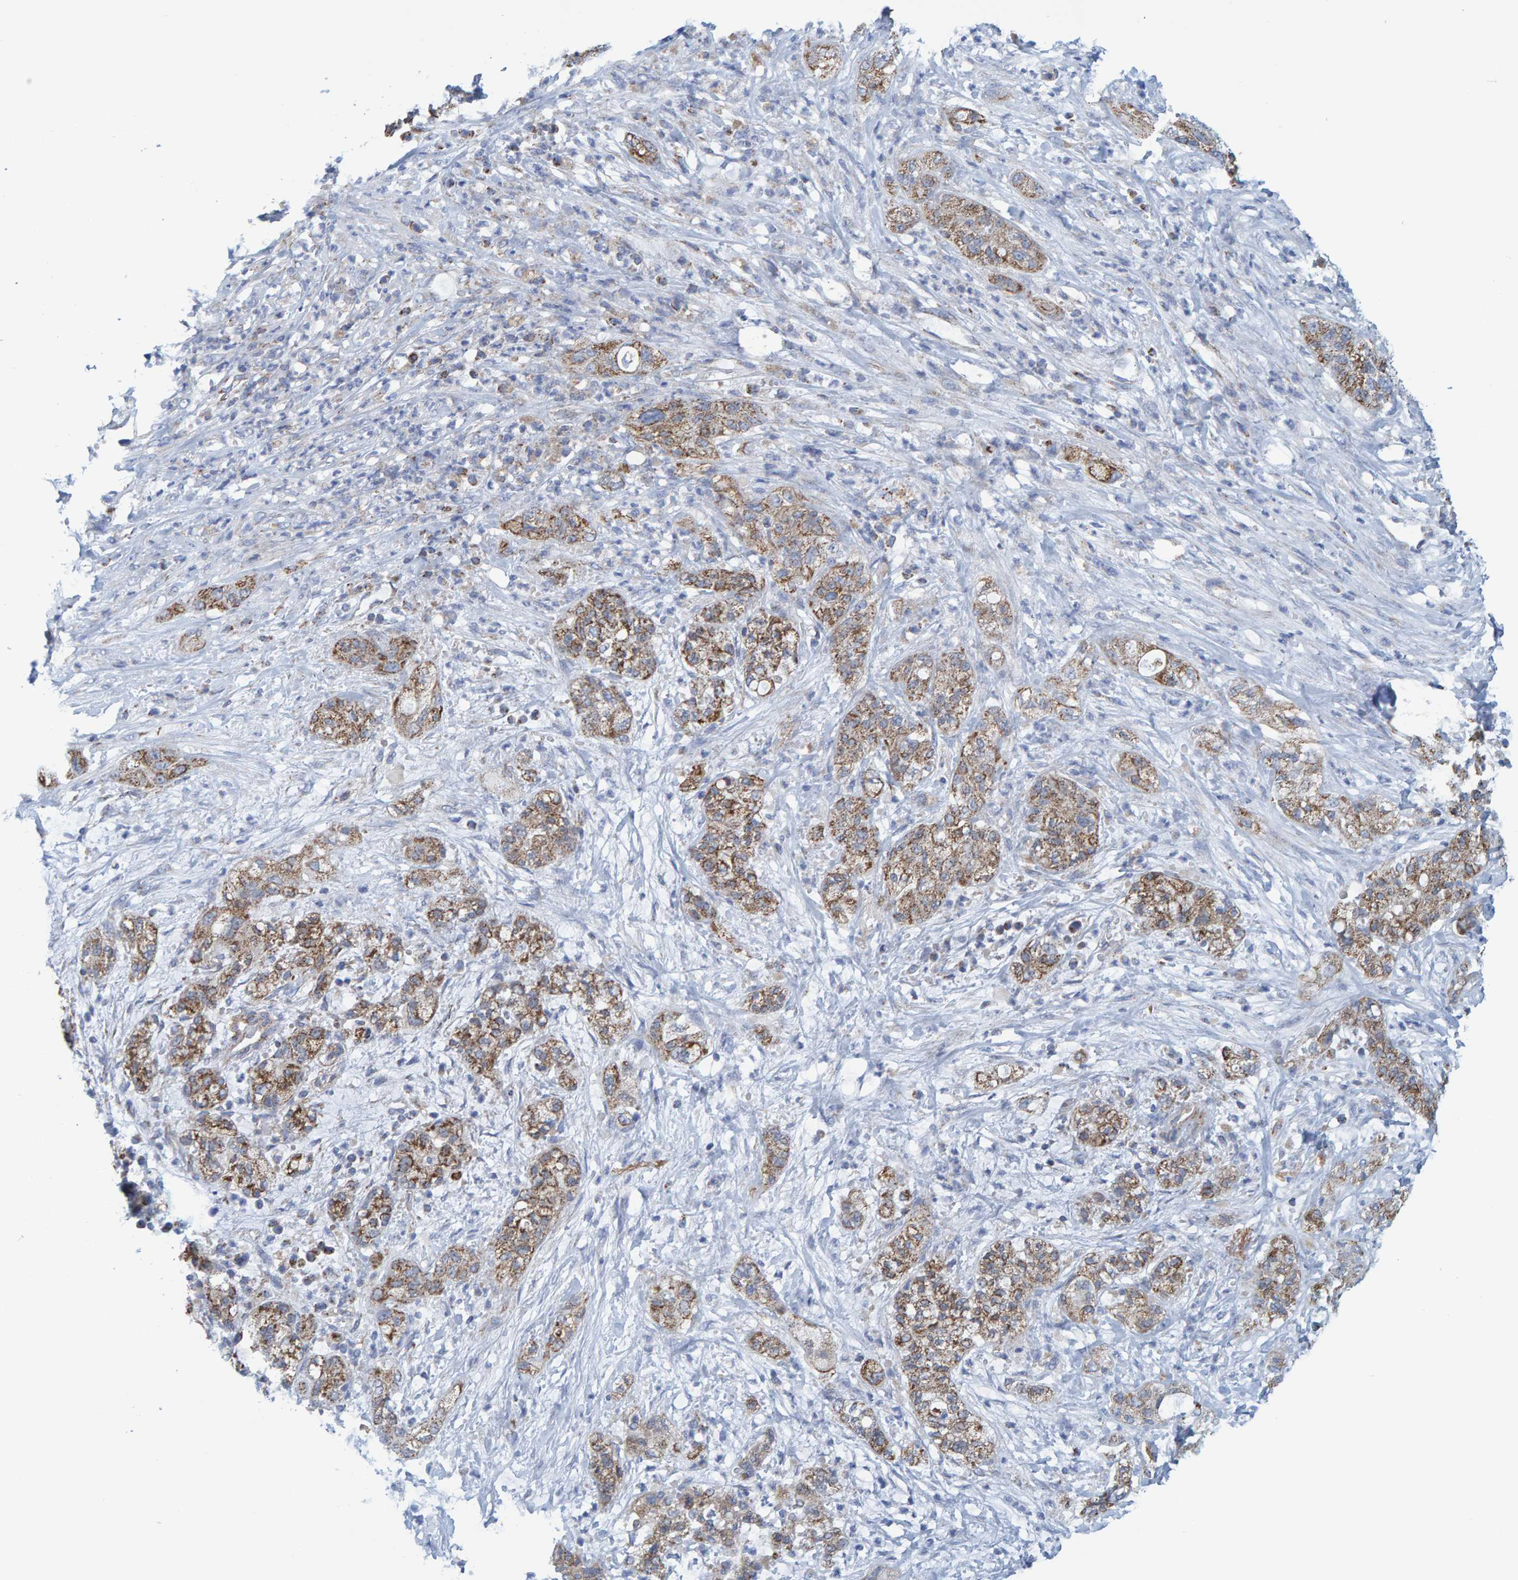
{"staining": {"intensity": "strong", "quantity": ">75%", "location": "cytoplasmic/membranous"}, "tissue": "pancreatic cancer", "cell_type": "Tumor cells", "image_type": "cancer", "snomed": [{"axis": "morphology", "description": "Adenocarcinoma, NOS"}, {"axis": "topography", "description": "Pancreas"}], "caption": "The immunohistochemical stain highlights strong cytoplasmic/membranous expression in tumor cells of pancreatic cancer (adenocarcinoma) tissue.", "gene": "MRPS7", "patient": {"sex": "female", "age": 78}}